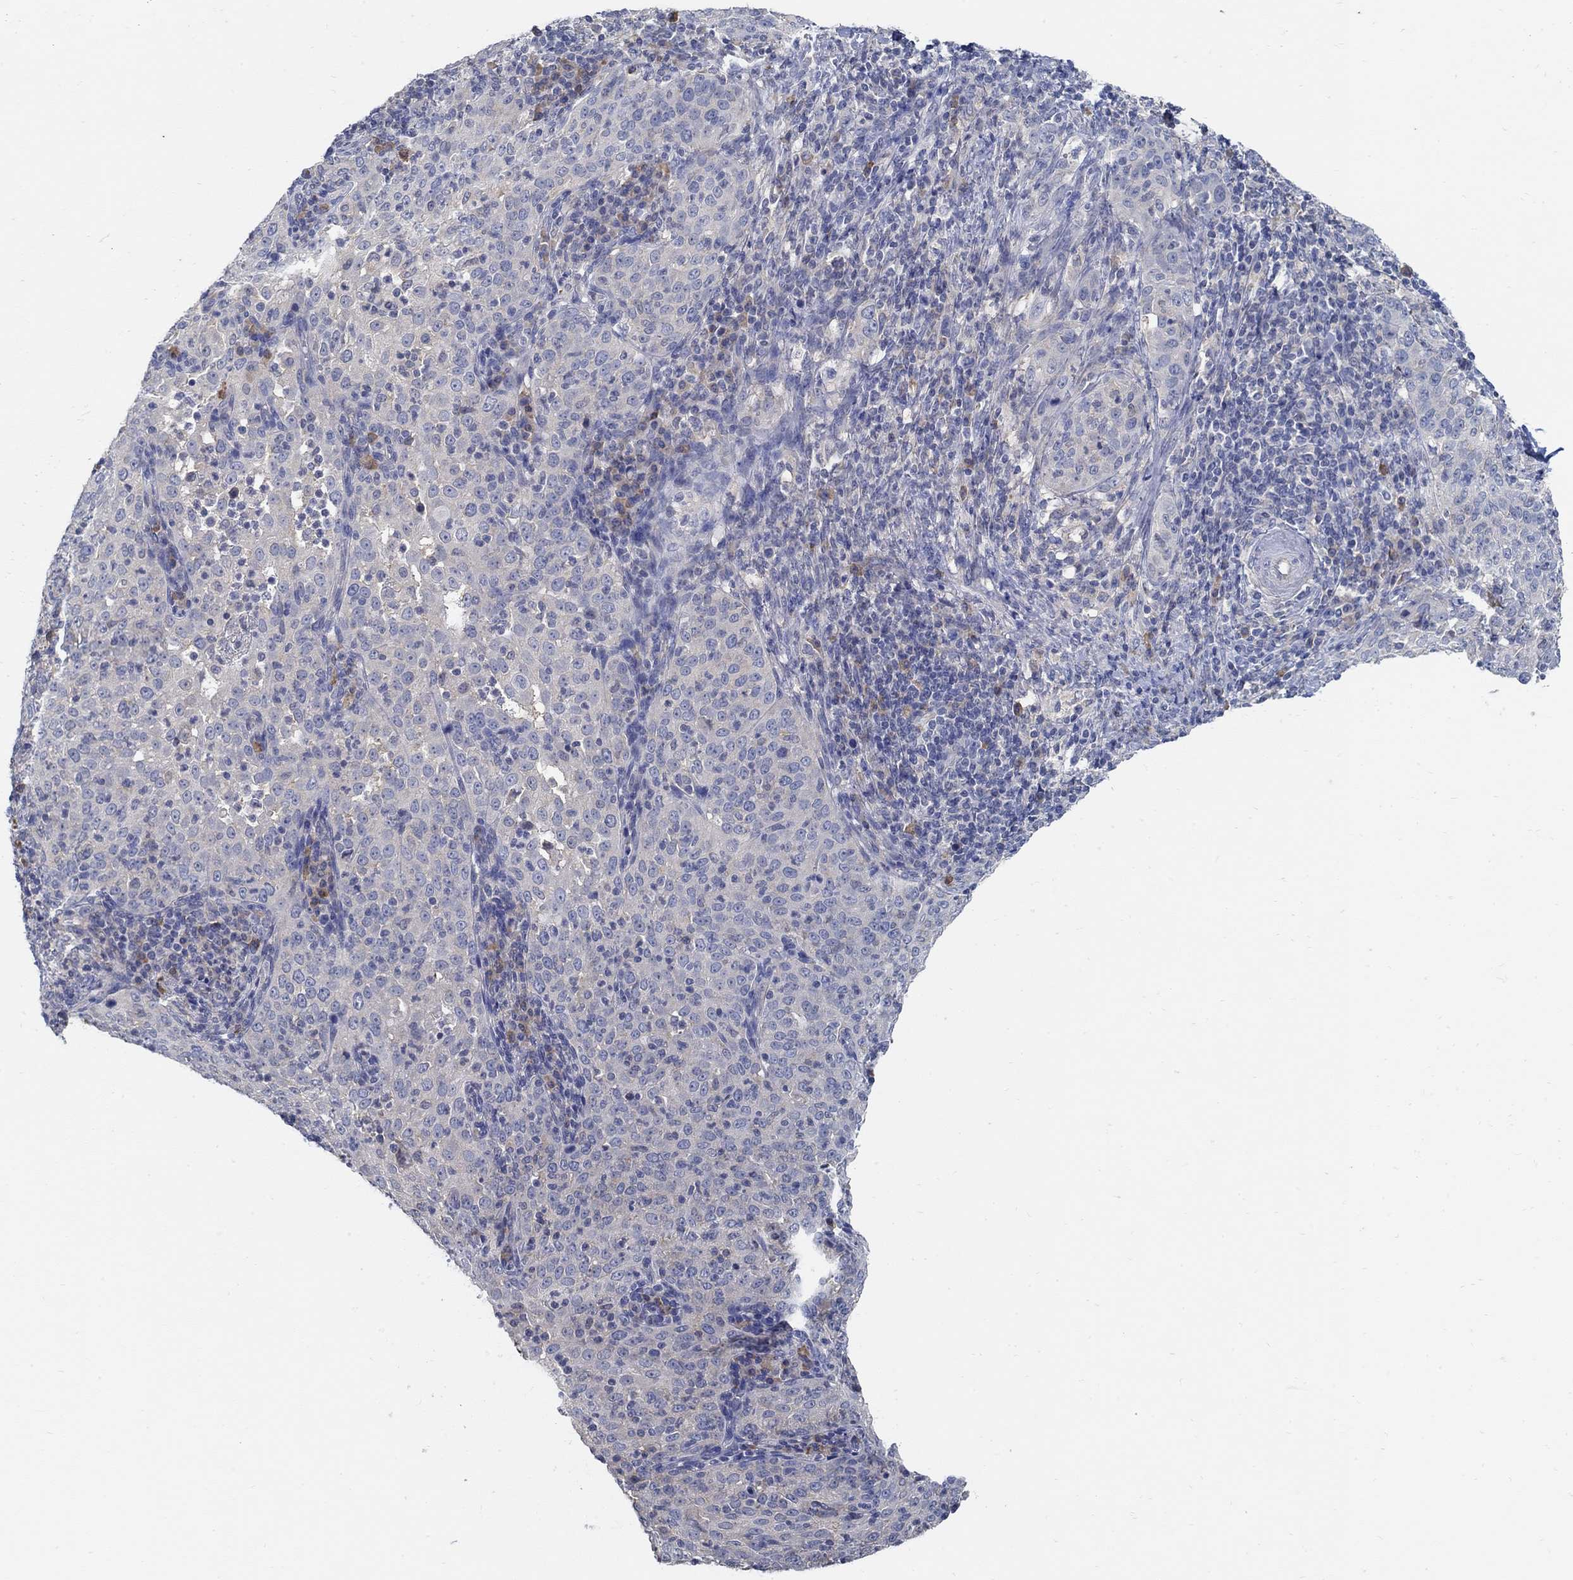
{"staining": {"intensity": "weak", "quantity": "<25%", "location": "cytoplasmic/membranous"}, "tissue": "cervical cancer", "cell_type": "Tumor cells", "image_type": "cancer", "snomed": [{"axis": "morphology", "description": "Squamous cell carcinoma, NOS"}, {"axis": "topography", "description": "Cervix"}], "caption": "IHC of cervical squamous cell carcinoma demonstrates no positivity in tumor cells. The staining was performed using DAB (3,3'-diaminobenzidine) to visualize the protein expression in brown, while the nuclei were stained in blue with hematoxylin (Magnification: 20x).", "gene": "PCDH11X", "patient": {"sex": "female", "age": 51}}